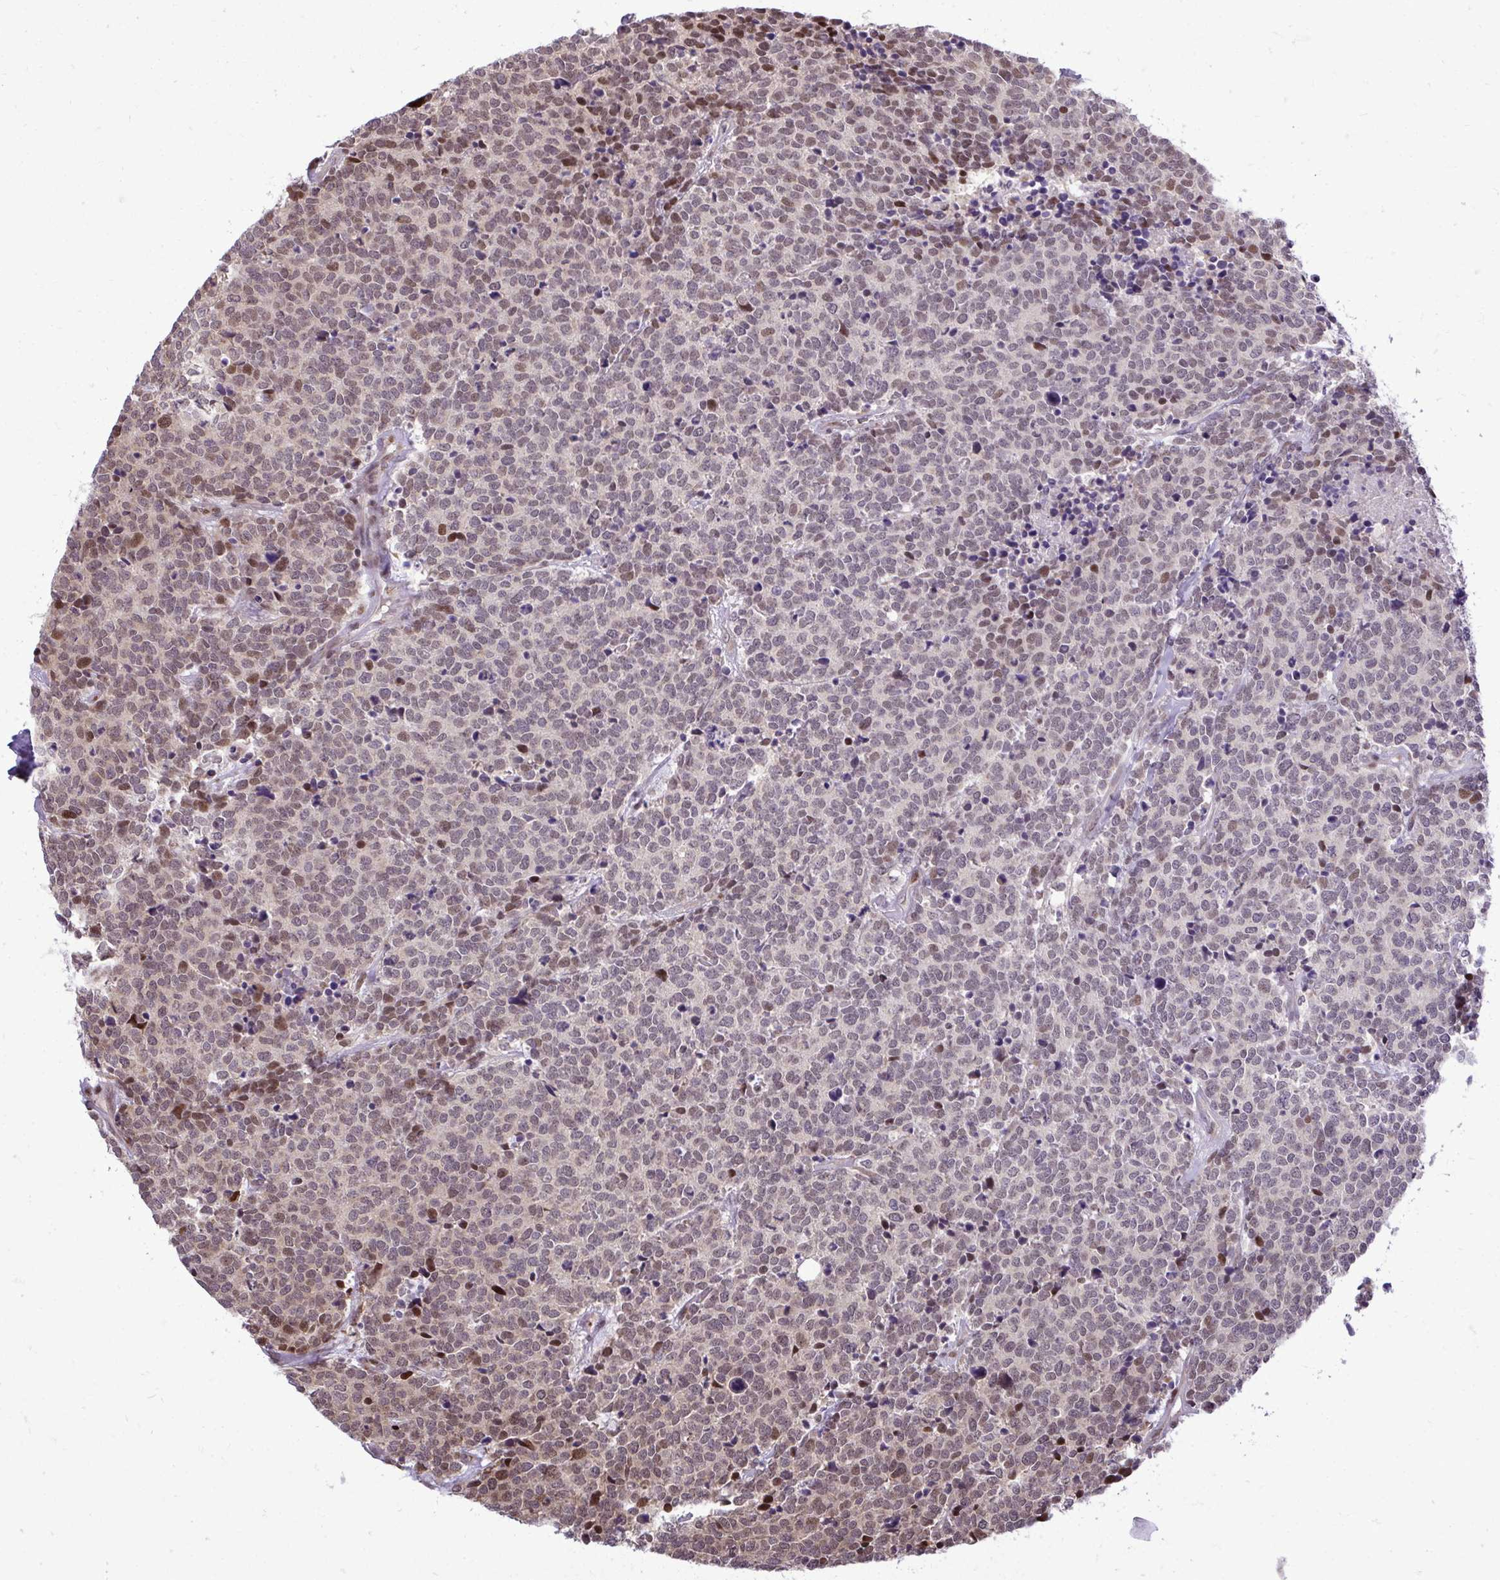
{"staining": {"intensity": "moderate", "quantity": "<25%", "location": "nuclear"}, "tissue": "carcinoid", "cell_type": "Tumor cells", "image_type": "cancer", "snomed": [{"axis": "morphology", "description": "Carcinoid, malignant, NOS"}, {"axis": "topography", "description": "Skin"}], "caption": "A brown stain labels moderate nuclear positivity of a protein in carcinoid tumor cells. (DAB IHC, brown staining for protein, blue staining for nuclei).", "gene": "PIGY", "patient": {"sex": "female", "age": 79}}